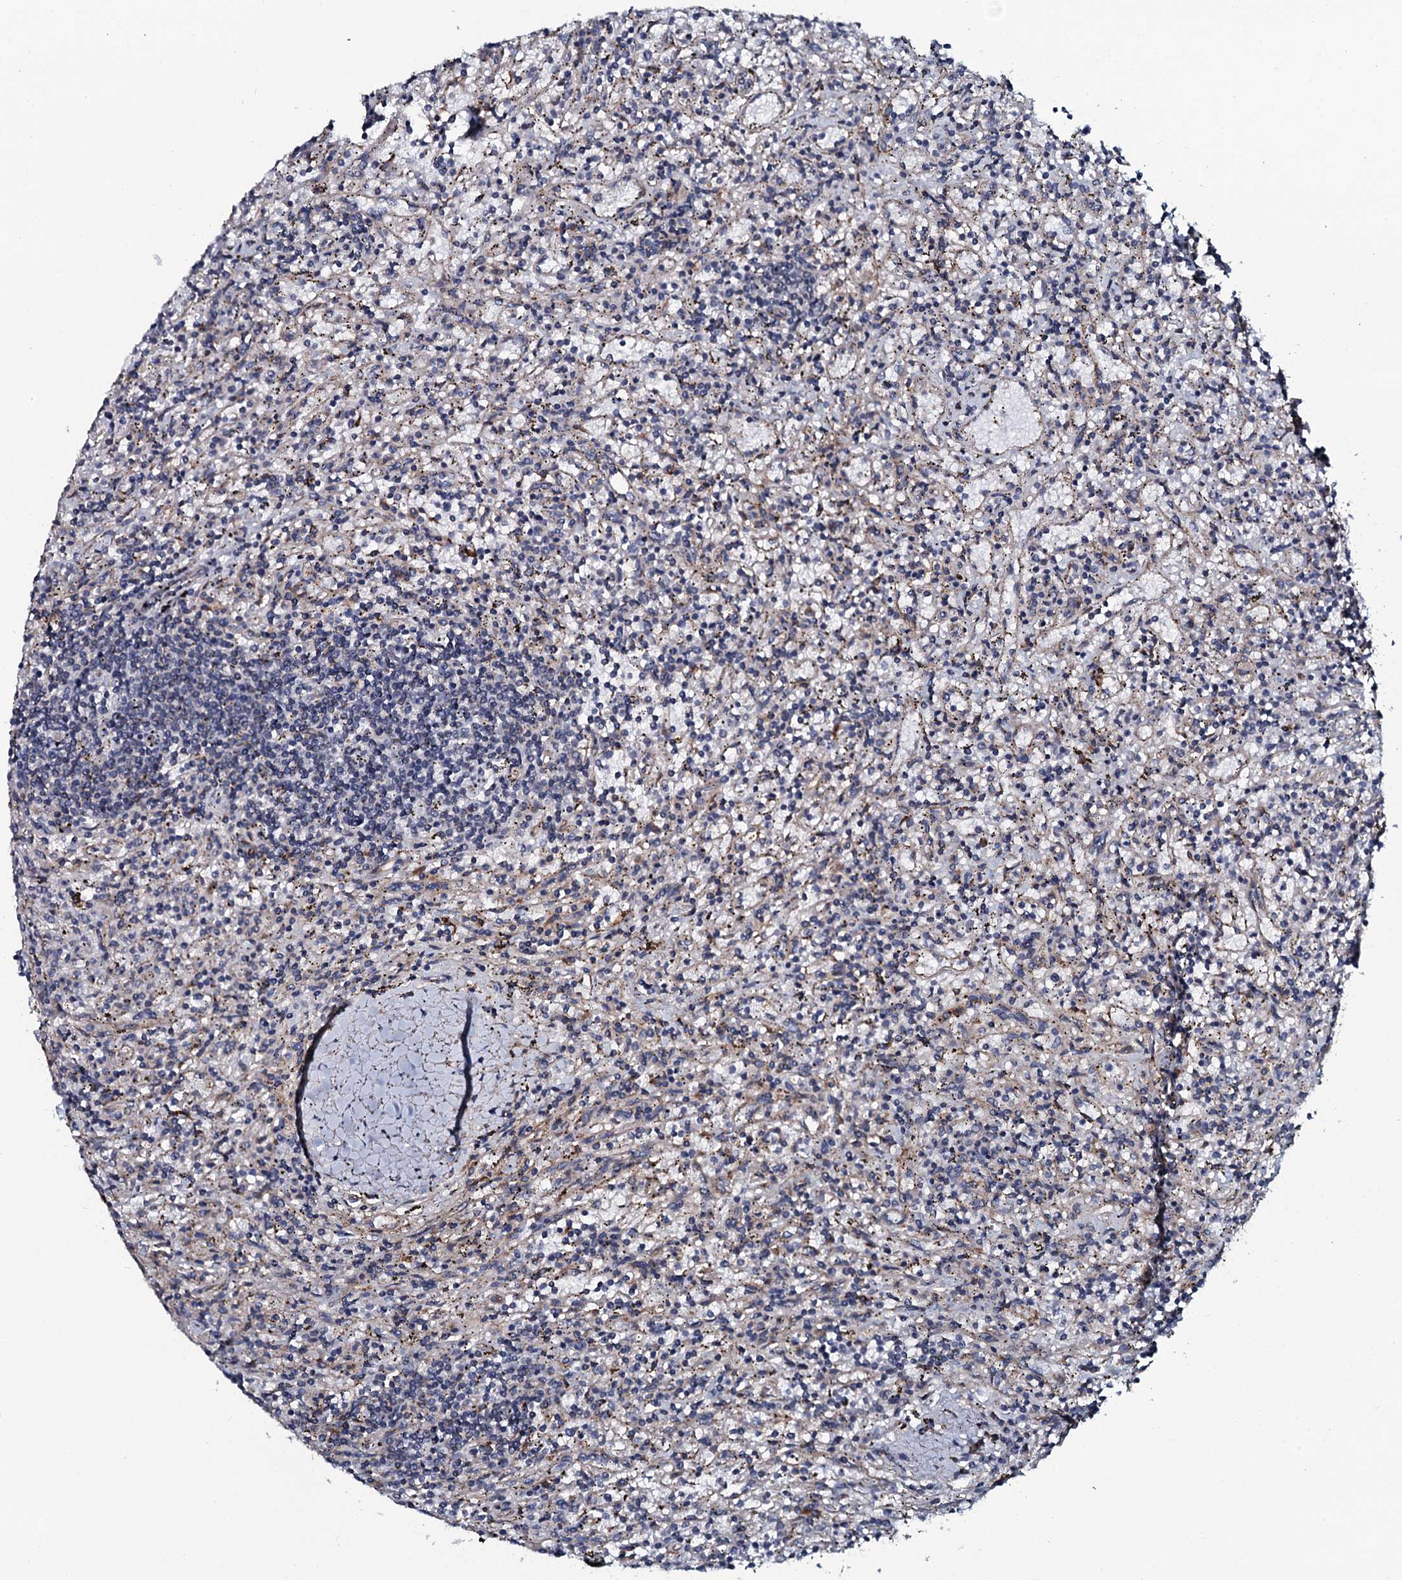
{"staining": {"intensity": "negative", "quantity": "none", "location": "none"}, "tissue": "lymphoma", "cell_type": "Tumor cells", "image_type": "cancer", "snomed": [{"axis": "morphology", "description": "Malignant lymphoma, non-Hodgkin's type, Low grade"}, {"axis": "topography", "description": "Spleen"}], "caption": "This is a photomicrograph of IHC staining of malignant lymphoma, non-Hodgkin's type (low-grade), which shows no staining in tumor cells. (Stains: DAB (3,3'-diaminobenzidine) immunohistochemistry (IHC) with hematoxylin counter stain, Microscopy: brightfield microscopy at high magnification).", "gene": "TMEM151A", "patient": {"sex": "male", "age": 76}}